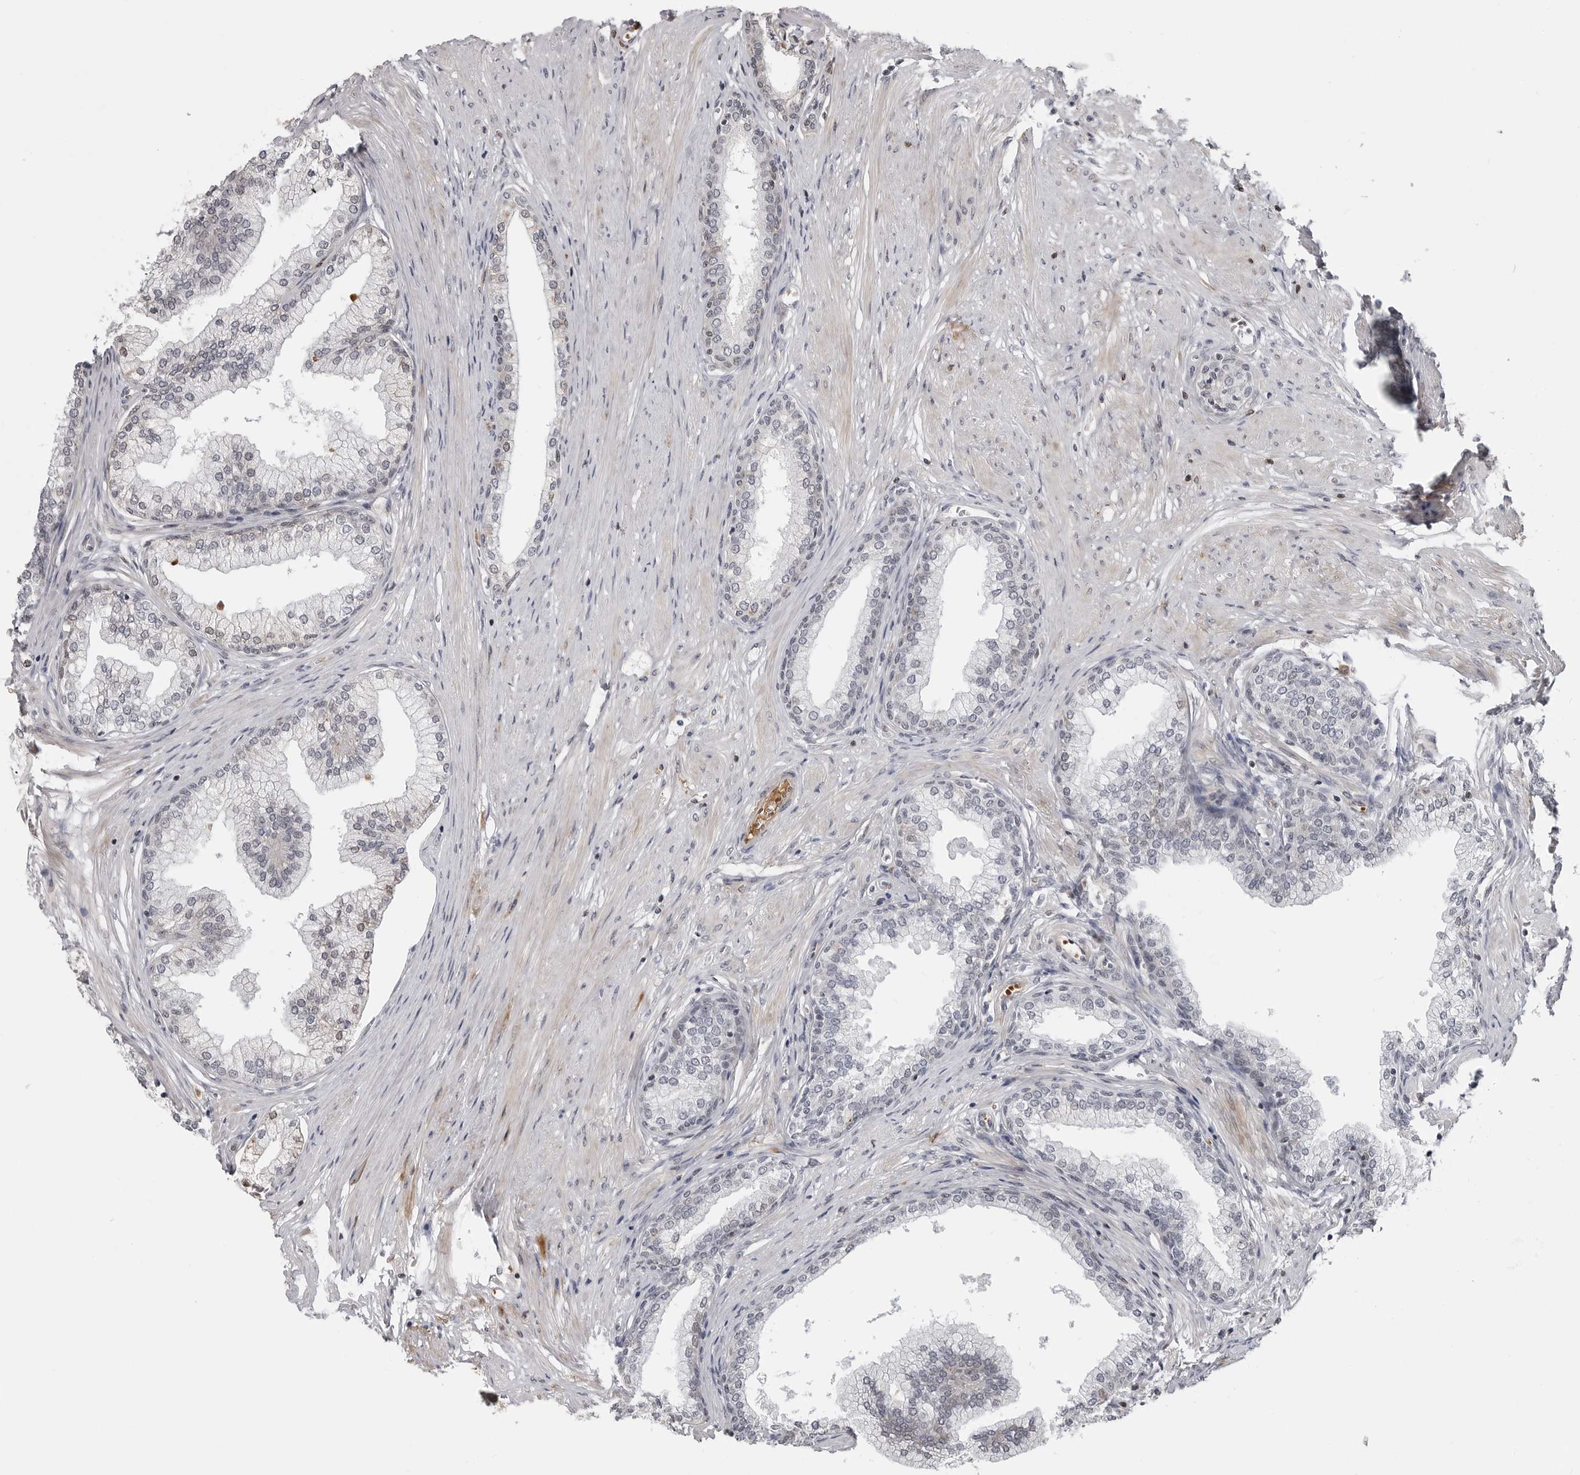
{"staining": {"intensity": "negative", "quantity": "none", "location": "none"}, "tissue": "prostate", "cell_type": "Glandular cells", "image_type": "normal", "snomed": [{"axis": "morphology", "description": "Normal tissue, NOS"}, {"axis": "morphology", "description": "Urothelial carcinoma, Low grade"}, {"axis": "topography", "description": "Urinary bladder"}, {"axis": "topography", "description": "Prostate"}], "caption": "The micrograph demonstrates no significant expression in glandular cells of prostate.", "gene": "CXCR5", "patient": {"sex": "male", "age": 60}}